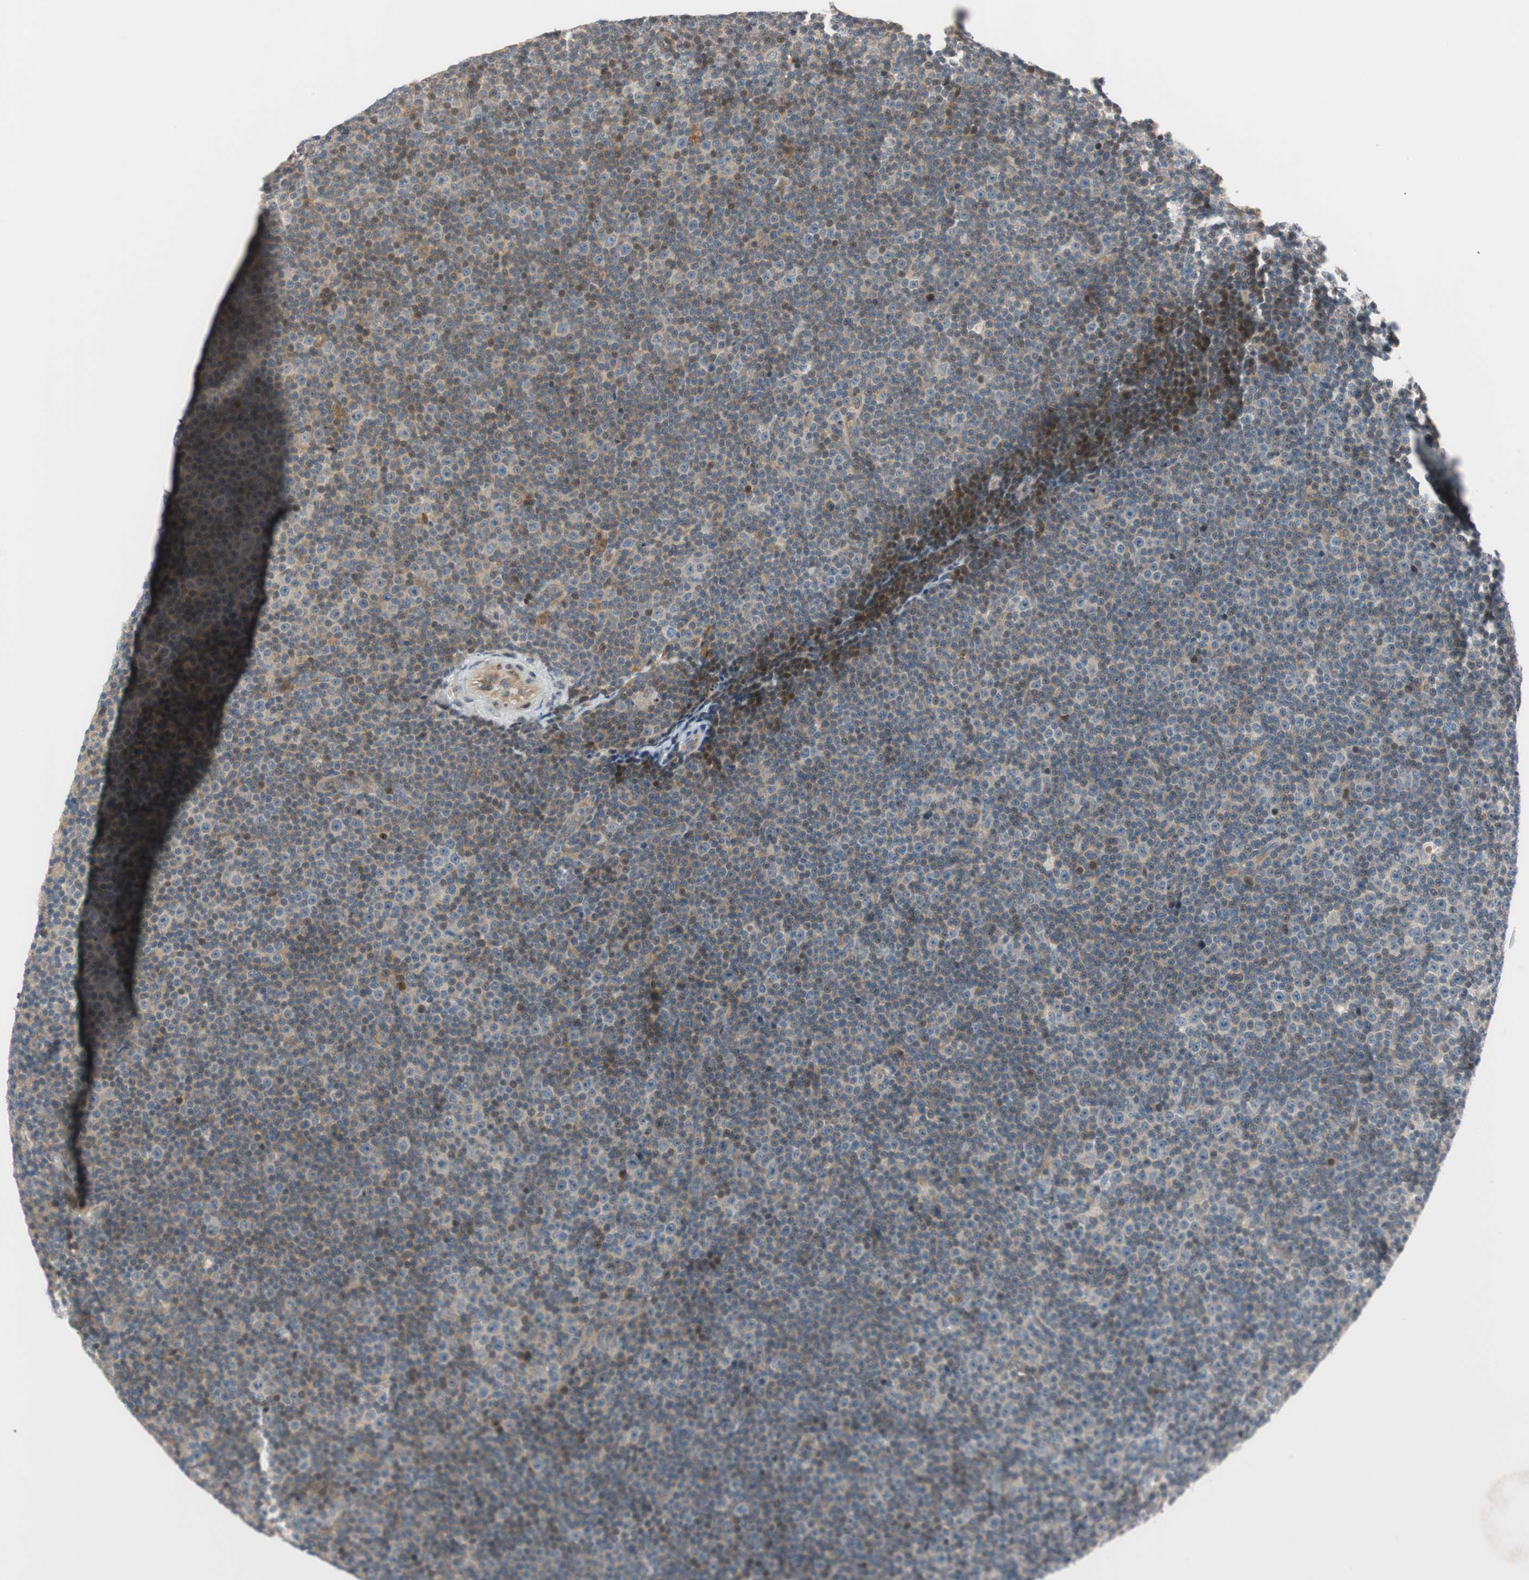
{"staining": {"intensity": "weak", "quantity": "25%-75%", "location": "cytoplasmic/membranous,nuclear"}, "tissue": "lymphoma", "cell_type": "Tumor cells", "image_type": "cancer", "snomed": [{"axis": "morphology", "description": "Malignant lymphoma, non-Hodgkin's type, Low grade"}, {"axis": "topography", "description": "Lymph node"}], "caption": "The histopathology image exhibits a brown stain indicating the presence of a protein in the cytoplasmic/membranous and nuclear of tumor cells in lymphoma.", "gene": "CGRRF1", "patient": {"sex": "female", "age": 67}}